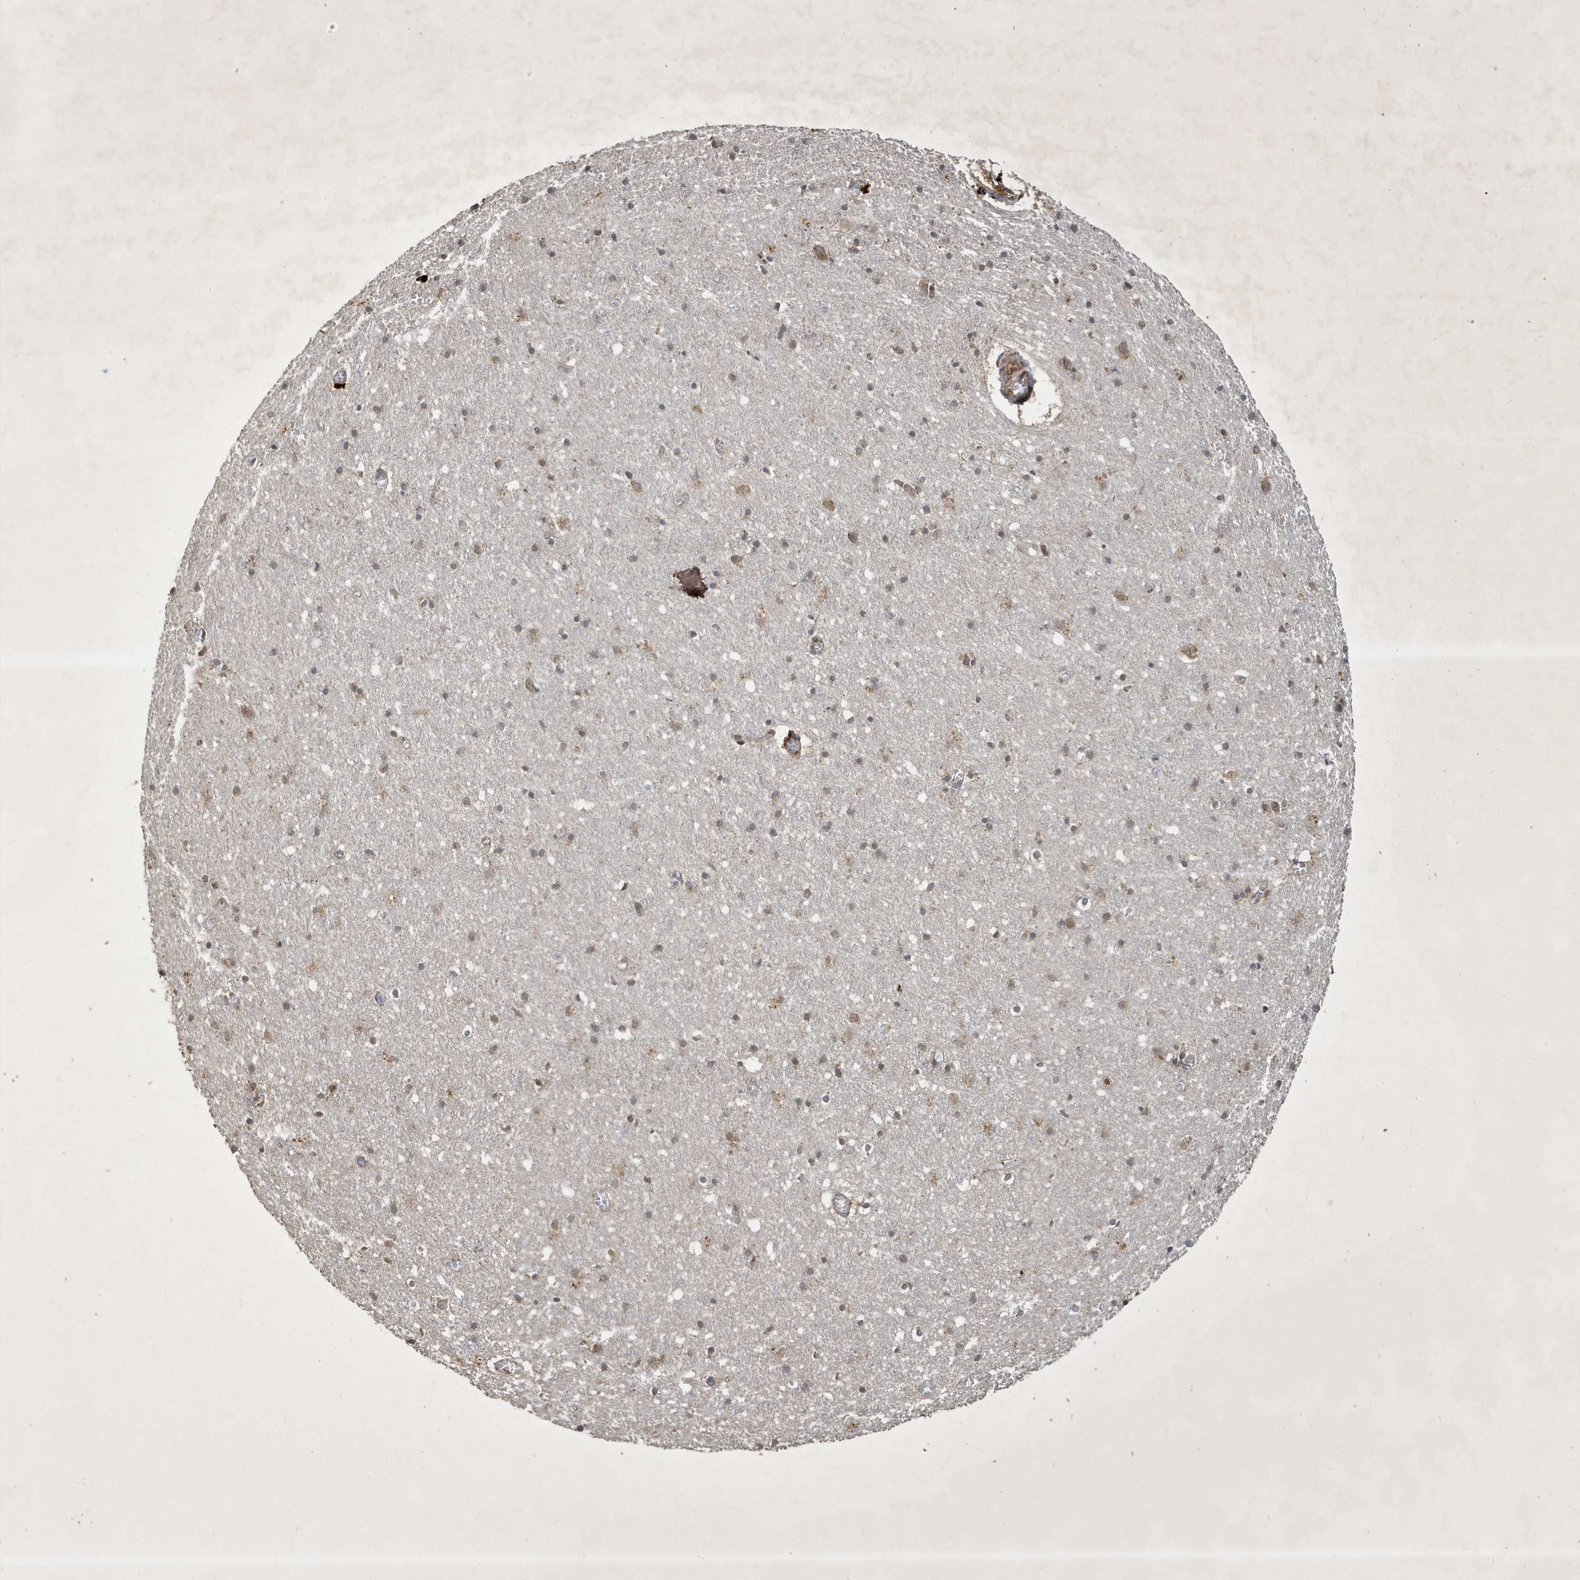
{"staining": {"intensity": "negative", "quantity": "none", "location": "none"}, "tissue": "cerebral cortex", "cell_type": "Endothelial cells", "image_type": "normal", "snomed": [{"axis": "morphology", "description": "Normal tissue, NOS"}, {"axis": "topography", "description": "Cerebral cortex"}], "caption": "High magnification brightfield microscopy of benign cerebral cortex stained with DAB (brown) and counterstained with hematoxylin (blue): endothelial cells show no significant expression. The staining was performed using DAB to visualize the protein expression in brown, while the nuclei were stained in blue with hematoxylin (Magnification: 20x).", "gene": "STX10", "patient": {"sex": "female", "age": 64}}